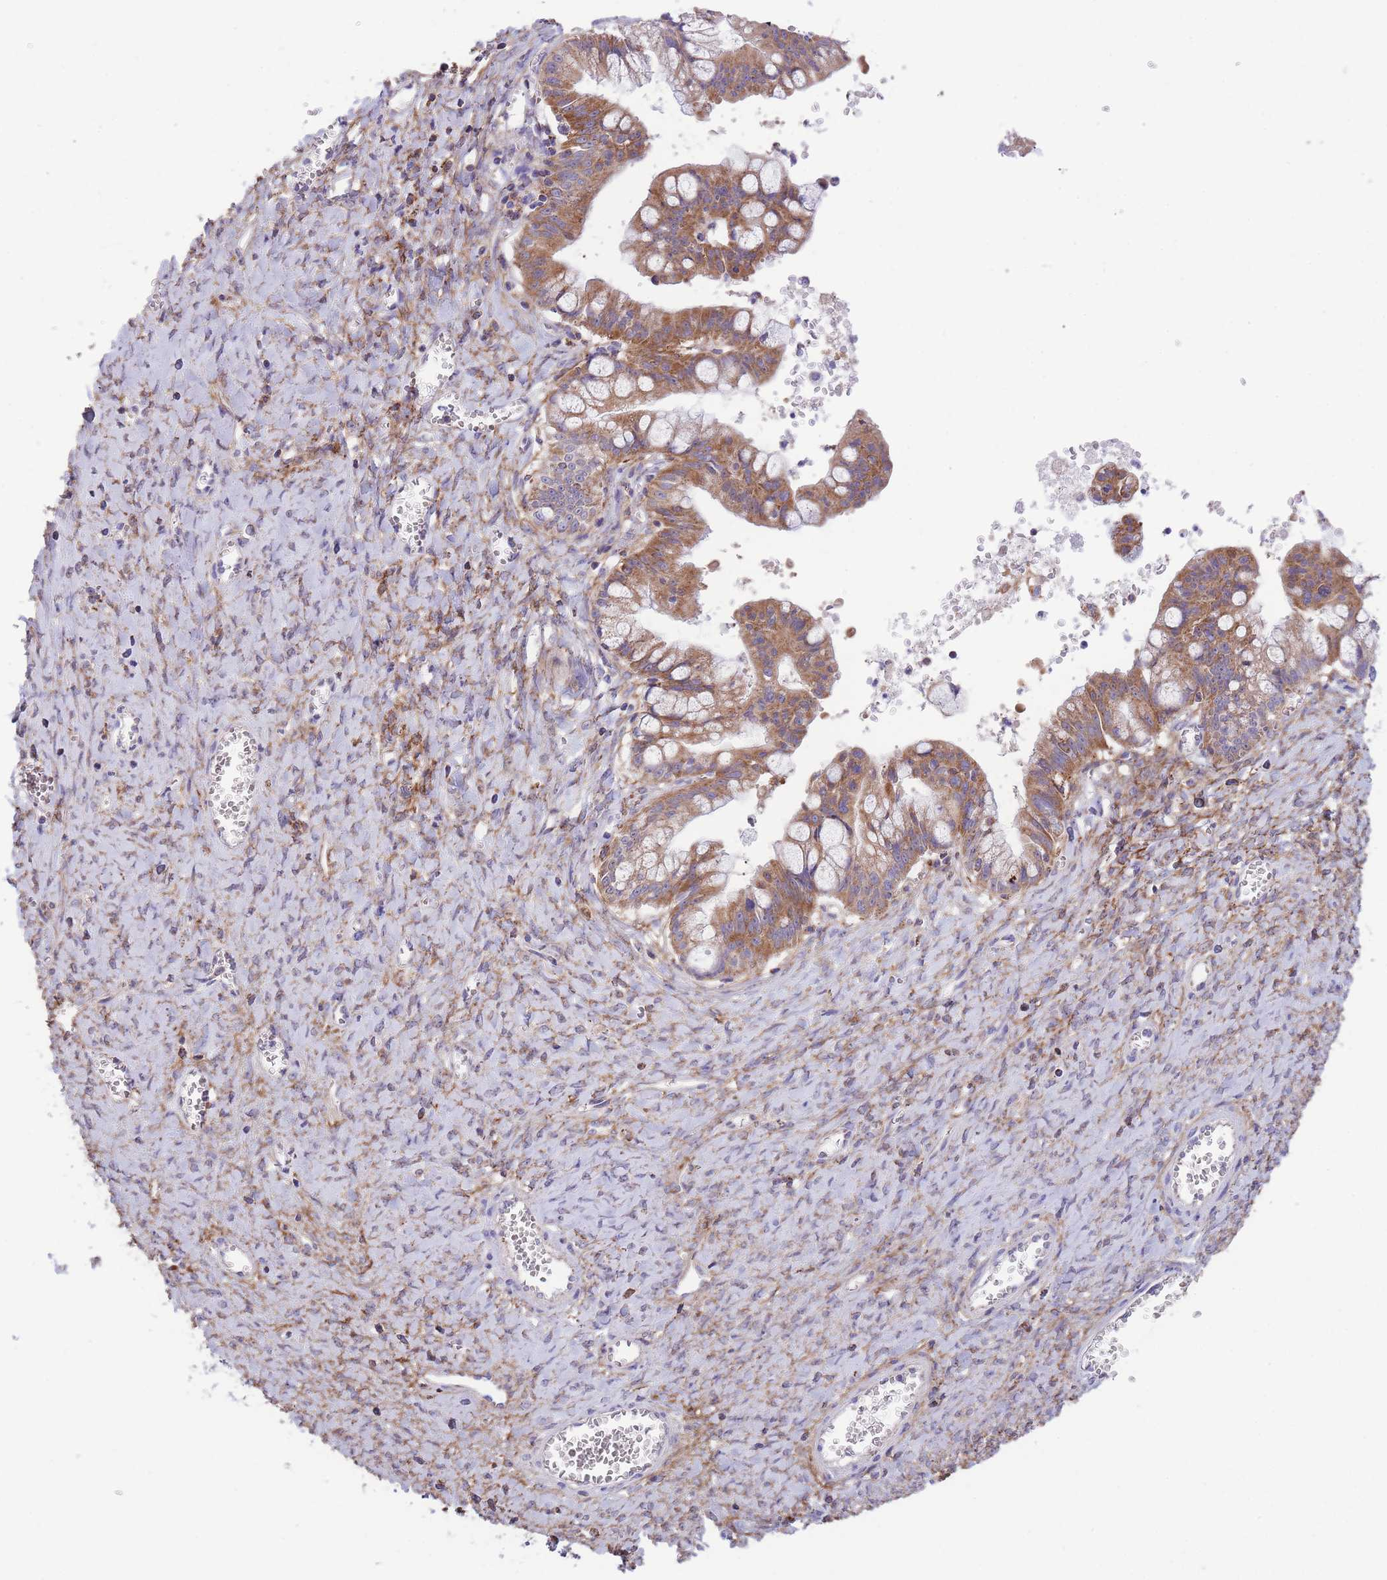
{"staining": {"intensity": "moderate", "quantity": ">75%", "location": "cytoplasmic/membranous"}, "tissue": "ovarian cancer", "cell_type": "Tumor cells", "image_type": "cancer", "snomed": [{"axis": "morphology", "description": "Cystadenocarcinoma, mucinous, NOS"}, {"axis": "topography", "description": "Ovary"}], "caption": "The image shows staining of mucinous cystadenocarcinoma (ovarian), revealing moderate cytoplasmic/membranous protein staining (brown color) within tumor cells.", "gene": "ST3GAL3", "patient": {"sex": "female", "age": 70}}